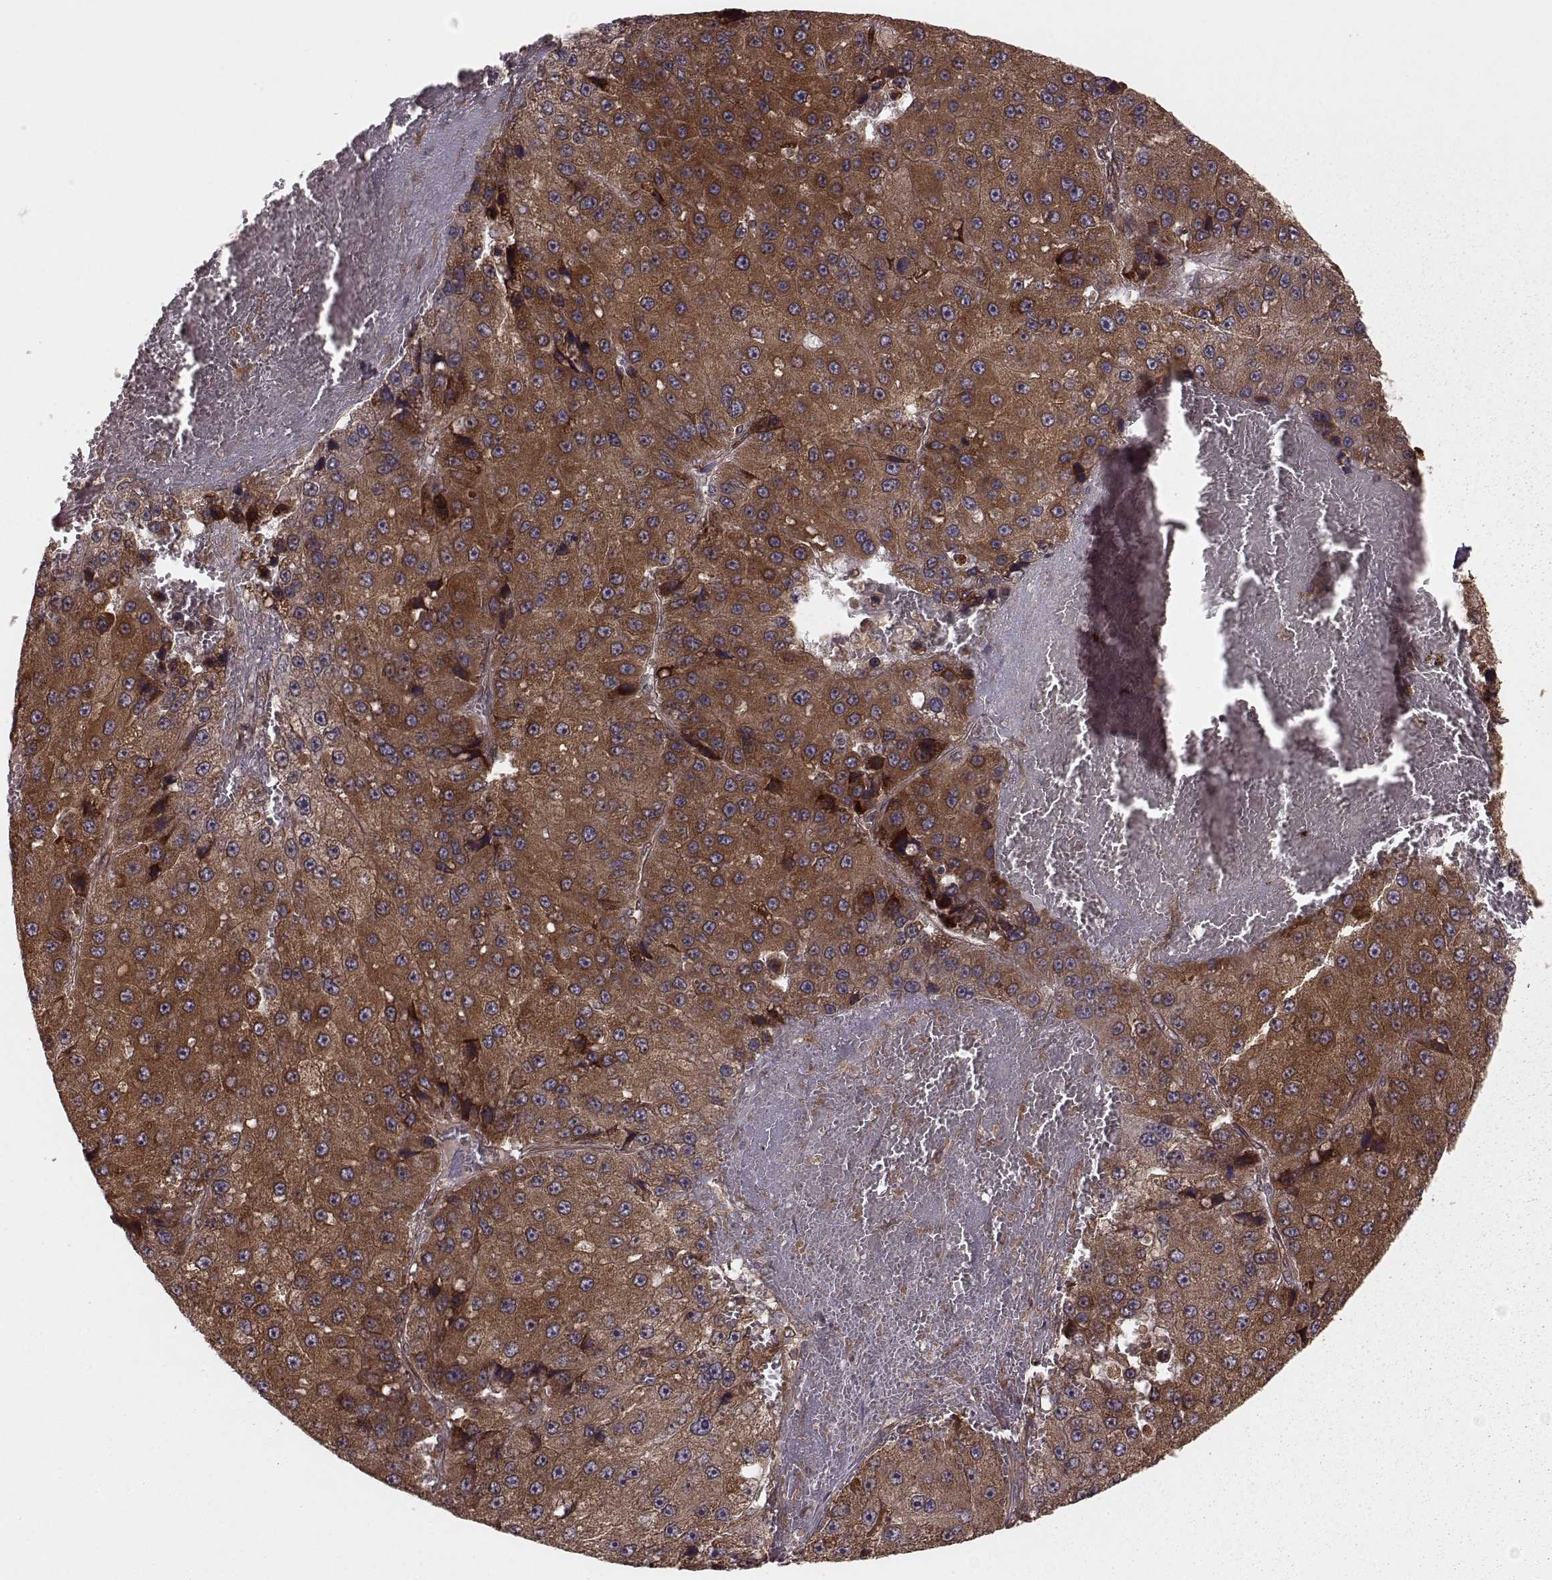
{"staining": {"intensity": "strong", "quantity": ">75%", "location": "cytoplasmic/membranous"}, "tissue": "liver cancer", "cell_type": "Tumor cells", "image_type": "cancer", "snomed": [{"axis": "morphology", "description": "Carcinoma, Hepatocellular, NOS"}, {"axis": "topography", "description": "Liver"}], "caption": "High-magnification brightfield microscopy of liver hepatocellular carcinoma stained with DAB (brown) and counterstained with hematoxylin (blue). tumor cells exhibit strong cytoplasmic/membranous staining is seen in about>75% of cells.", "gene": "AGPAT1", "patient": {"sex": "female", "age": 73}}